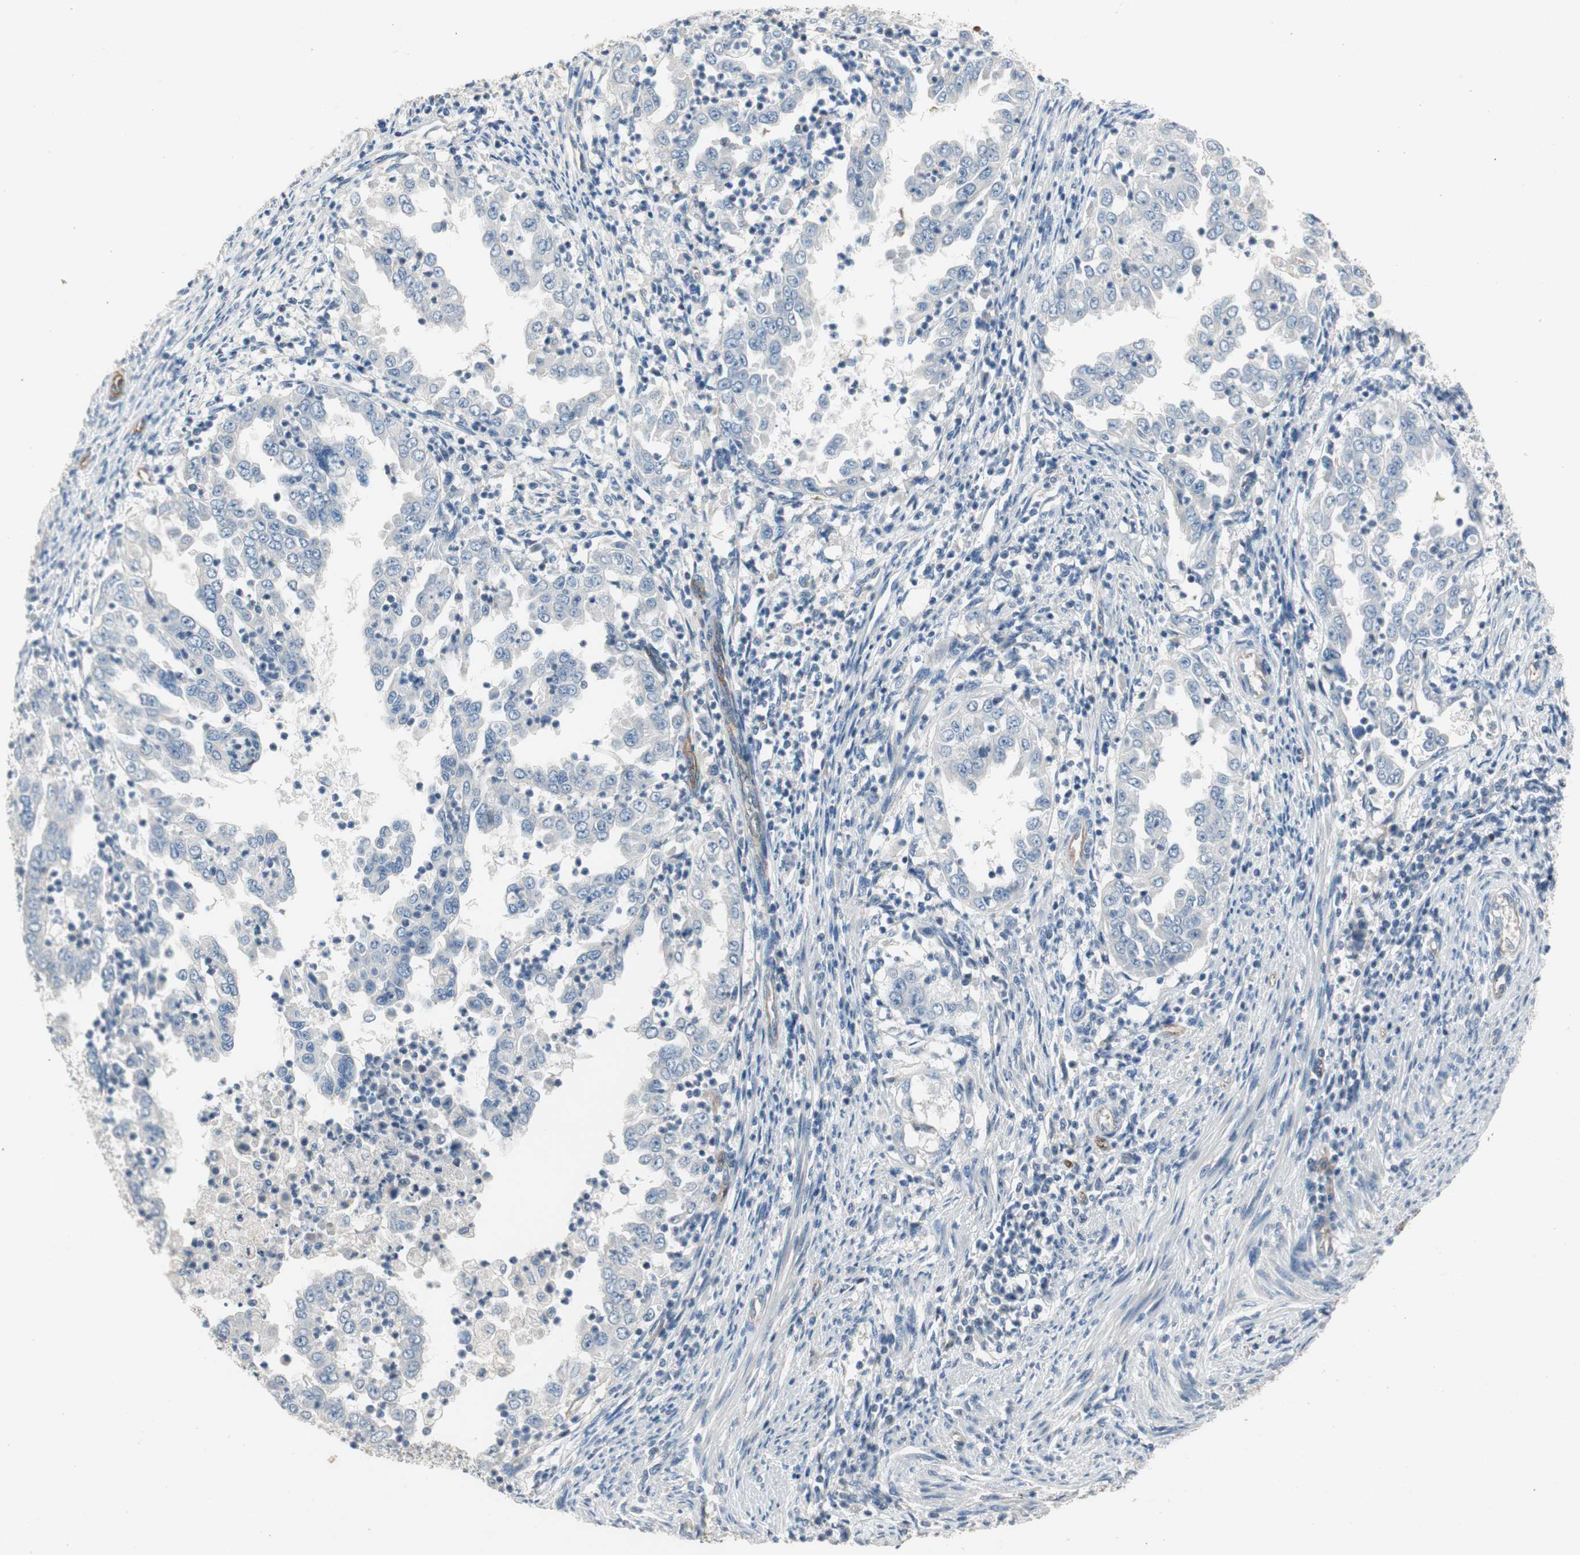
{"staining": {"intensity": "negative", "quantity": "none", "location": "none"}, "tissue": "endometrial cancer", "cell_type": "Tumor cells", "image_type": "cancer", "snomed": [{"axis": "morphology", "description": "Adenocarcinoma, NOS"}, {"axis": "topography", "description": "Endometrium"}], "caption": "Immunohistochemistry (IHC) micrograph of adenocarcinoma (endometrial) stained for a protein (brown), which exhibits no positivity in tumor cells.", "gene": "ALPL", "patient": {"sex": "female", "age": 85}}